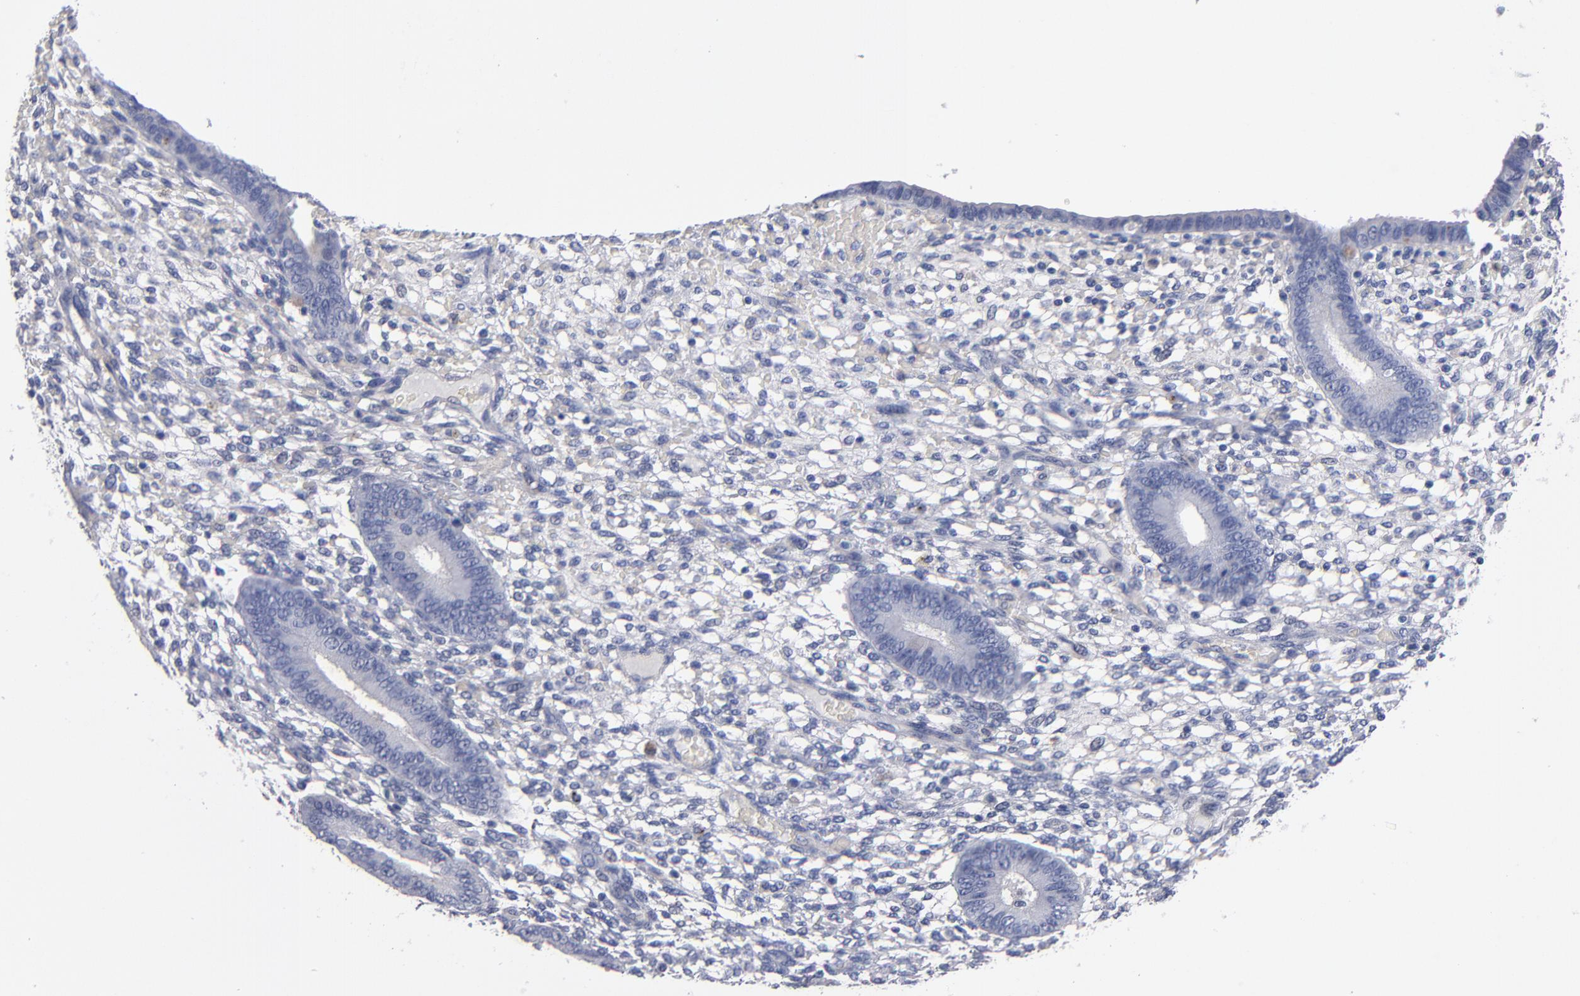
{"staining": {"intensity": "negative", "quantity": "none", "location": "none"}, "tissue": "endometrium", "cell_type": "Cells in endometrial stroma", "image_type": "normal", "snomed": [{"axis": "morphology", "description": "Normal tissue, NOS"}, {"axis": "topography", "description": "Endometrium"}], "caption": "The immunohistochemistry (IHC) micrograph has no significant positivity in cells in endometrial stroma of endometrium. (DAB (3,3'-diaminobenzidine) IHC with hematoxylin counter stain).", "gene": "PLSCR4", "patient": {"sex": "female", "age": 42}}